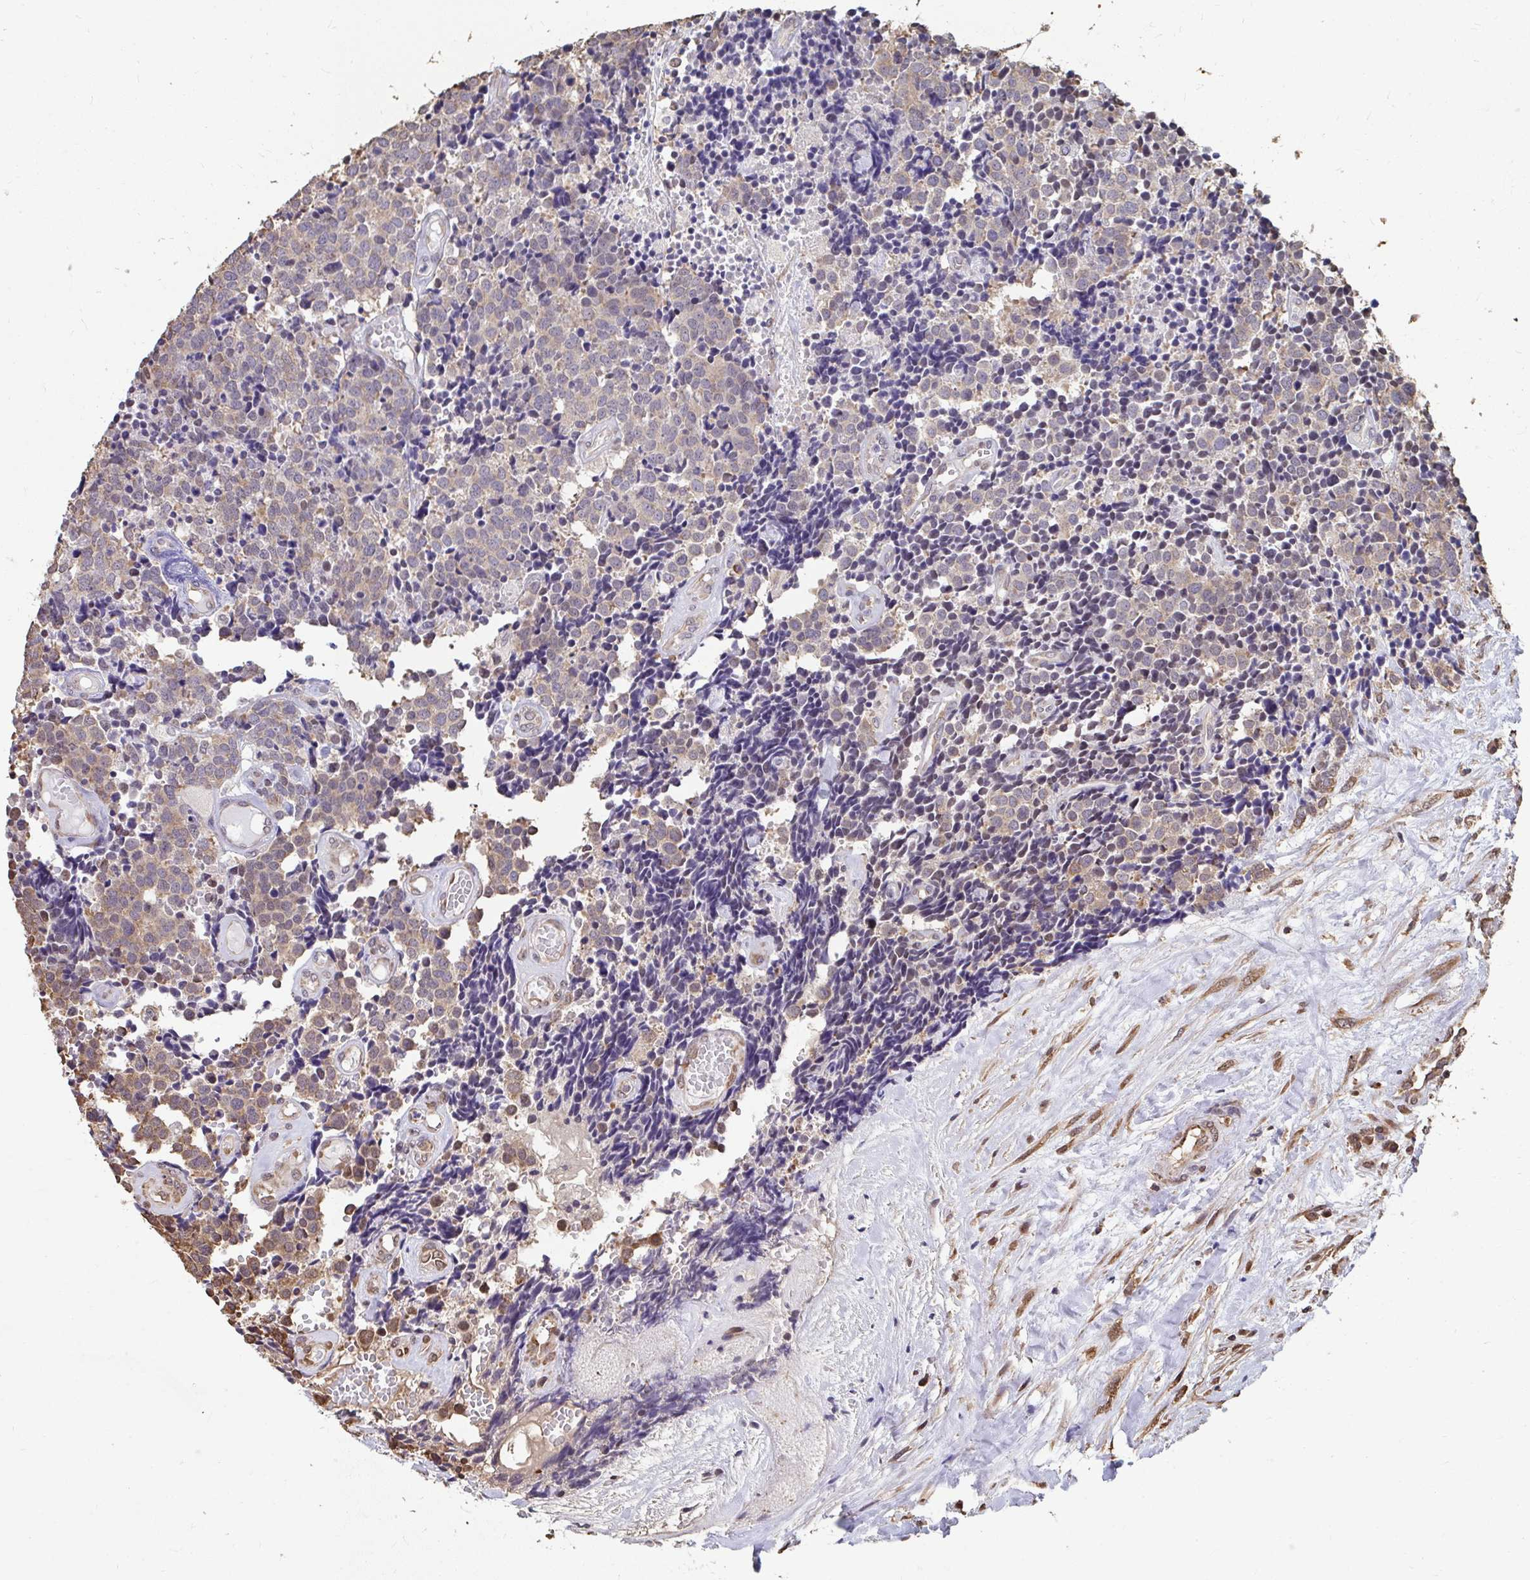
{"staining": {"intensity": "weak", "quantity": ">75%", "location": "cytoplasmic/membranous"}, "tissue": "carcinoid", "cell_type": "Tumor cells", "image_type": "cancer", "snomed": [{"axis": "morphology", "description": "Carcinoid, malignant, NOS"}, {"axis": "topography", "description": "Skin"}], "caption": "This histopathology image displays IHC staining of malignant carcinoid, with low weak cytoplasmic/membranous expression in approximately >75% of tumor cells.", "gene": "SYNCRIP", "patient": {"sex": "female", "age": 79}}